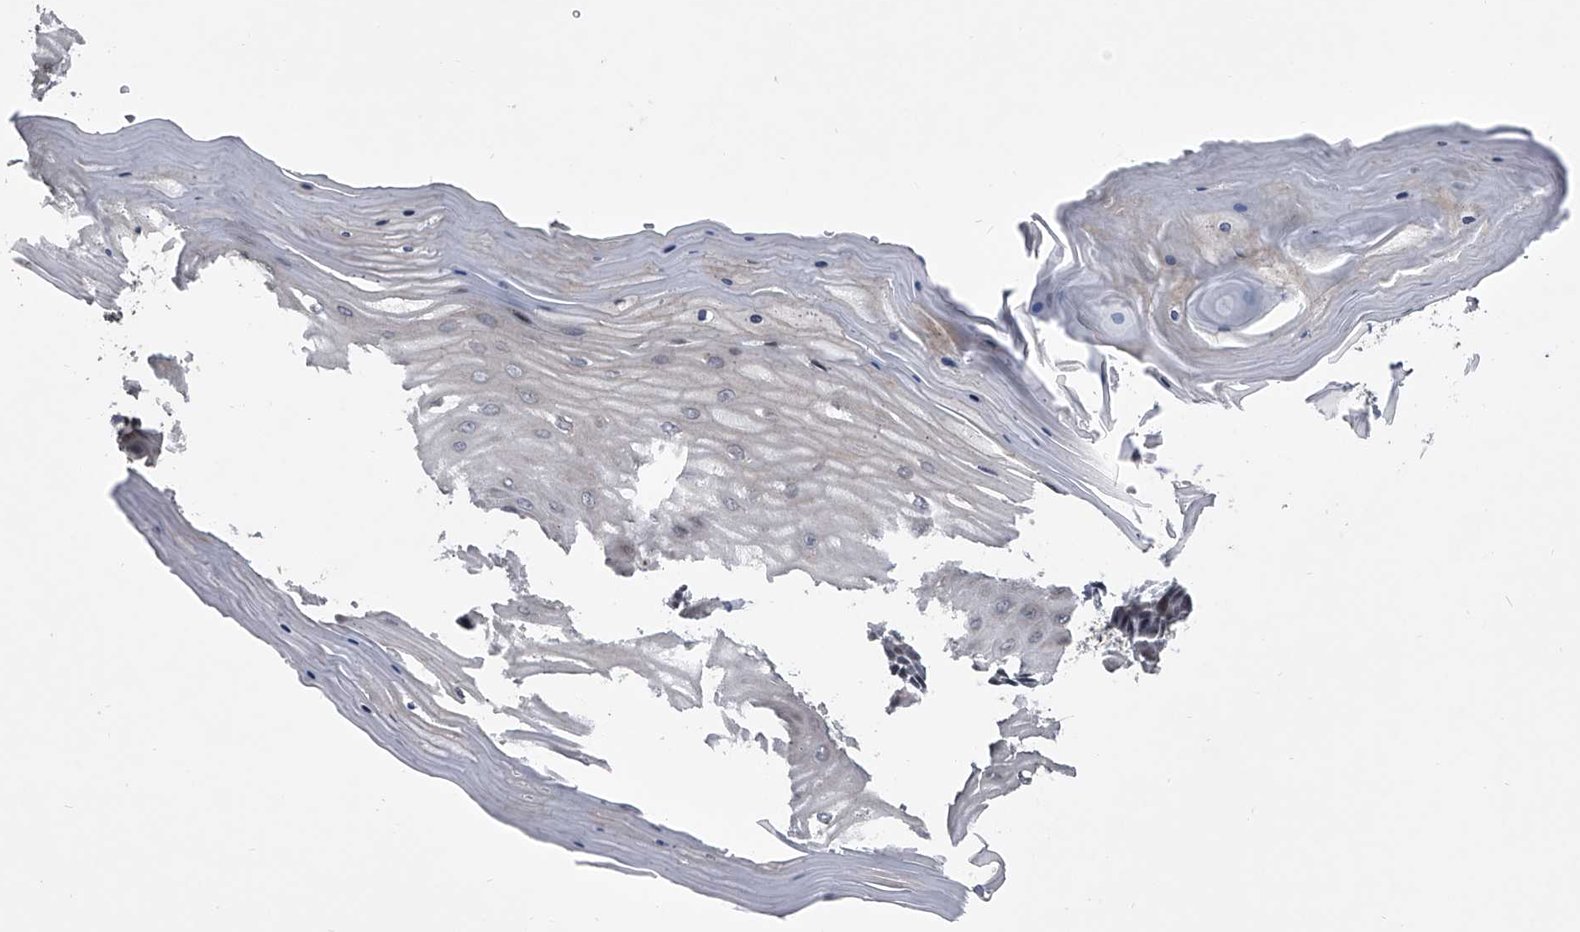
{"staining": {"intensity": "moderate", "quantity": "25%-75%", "location": "cytoplasmic/membranous"}, "tissue": "cervix", "cell_type": "Glandular cells", "image_type": "normal", "snomed": [{"axis": "morphology", "description": "Normal tissue, NOS"}, {"axis": "topography", "description": "Cervix"}], "caption": "The immunohistochemical stain highlights moderate cytoplasmic/membranous positivity in glandular cells of unremarkable cervix. (DAB (3,3'-diaminobenzidine) = brown stain, brightfield microscopy at high magnification).", "gene": "TRIM8", "patient": {"sex": "female", "age": 55}}